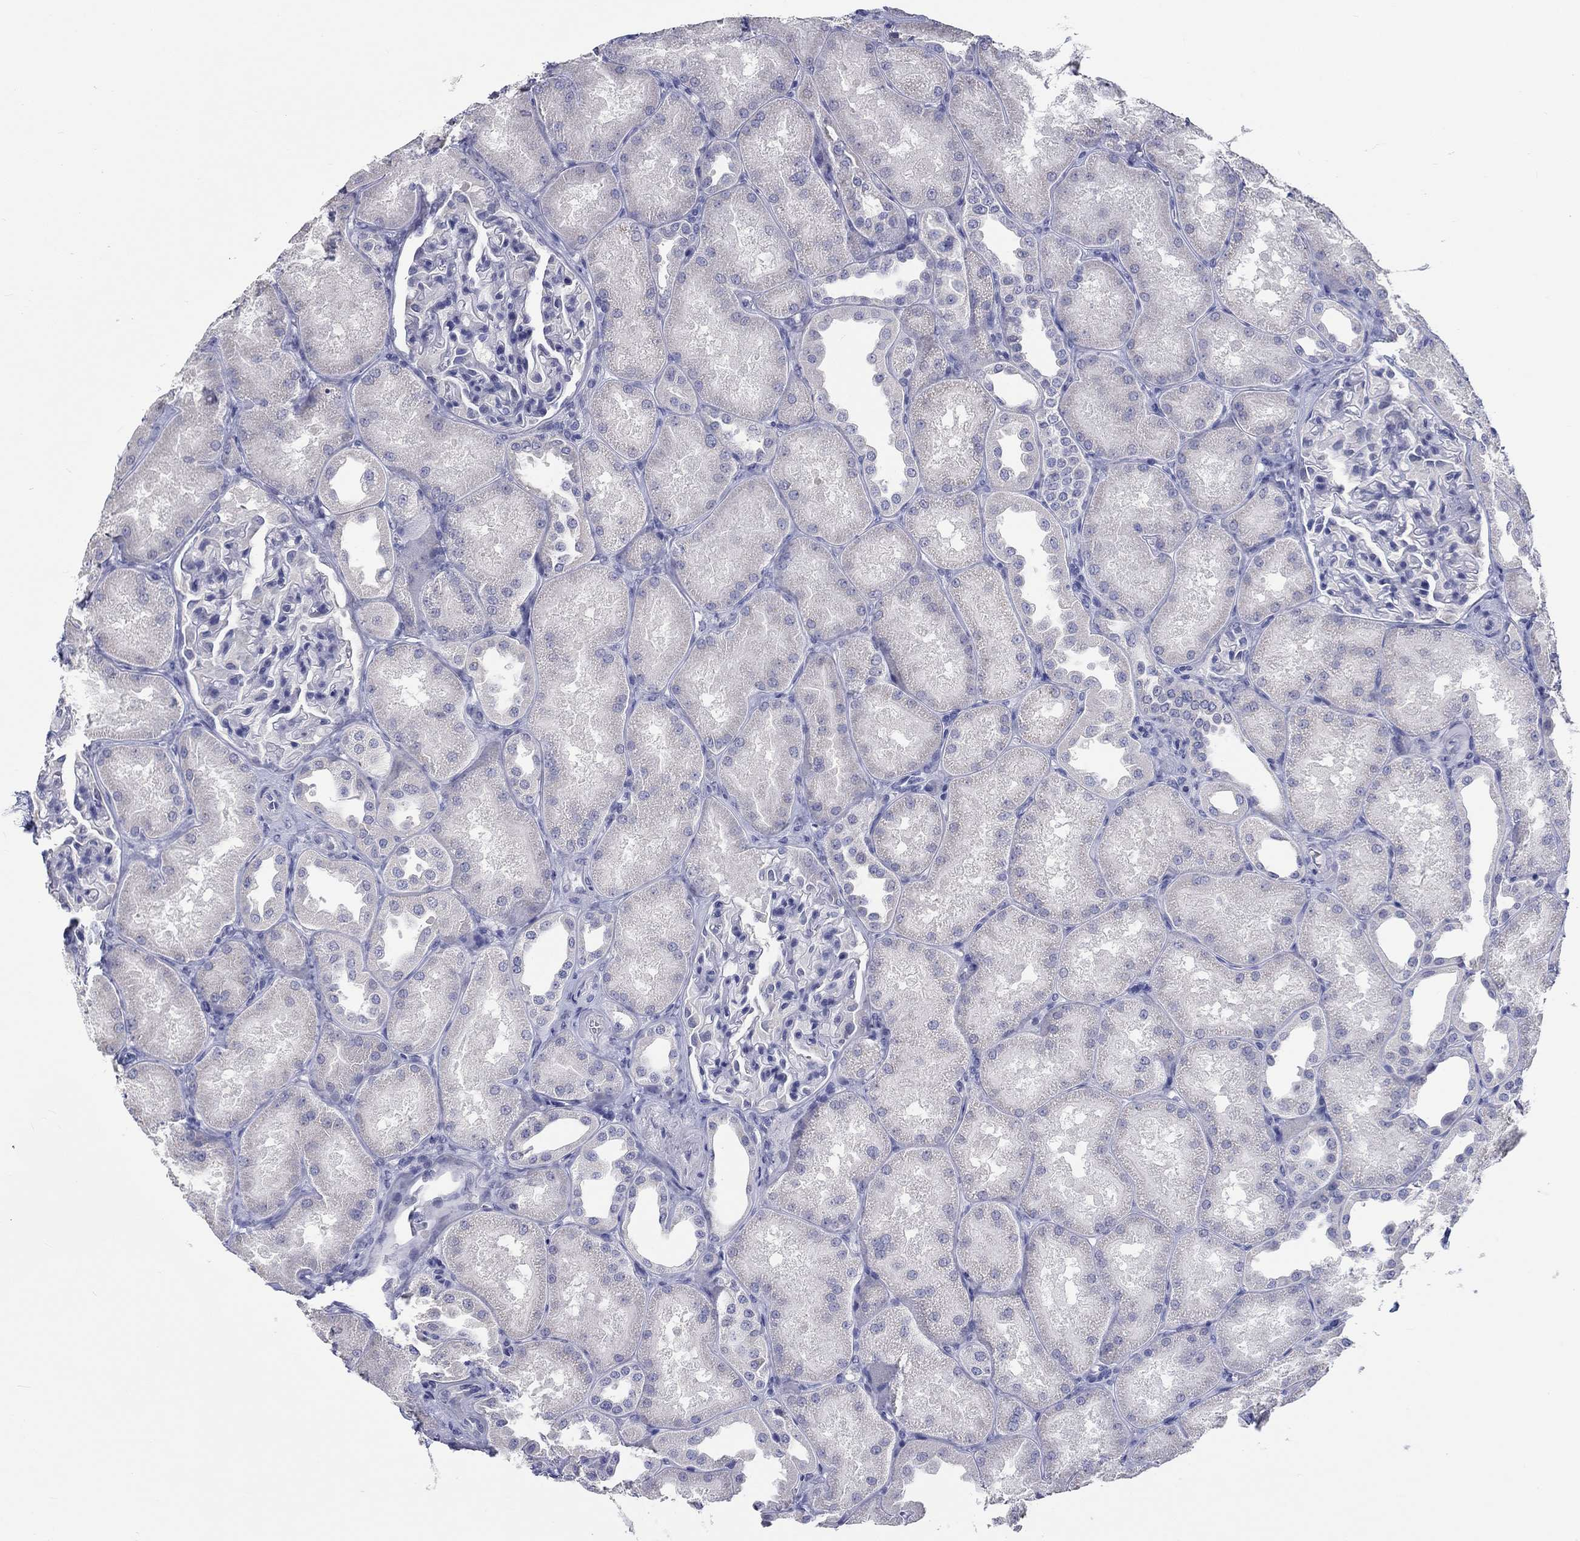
{"staining": {"intensity": "negative", "quantity": "none", "location": "none"}, "tissue": "kidney", "cell_type": "Cells in glomeruli", "image_type": "normal", "snomed": [{"axis": "morphology", "description": "Normal tissue, NOS"}, {"axis": "topography", "description": "Kidney"}], "caption": "Cells in glomeruli show no significant expression in normal kidney. (DAB (3,3'-diaminobenzidine) immunohistochemistry (IHC), high magnification).", "gene": "LRRC4C", "patient": {"sex": "male", "age": 61}}